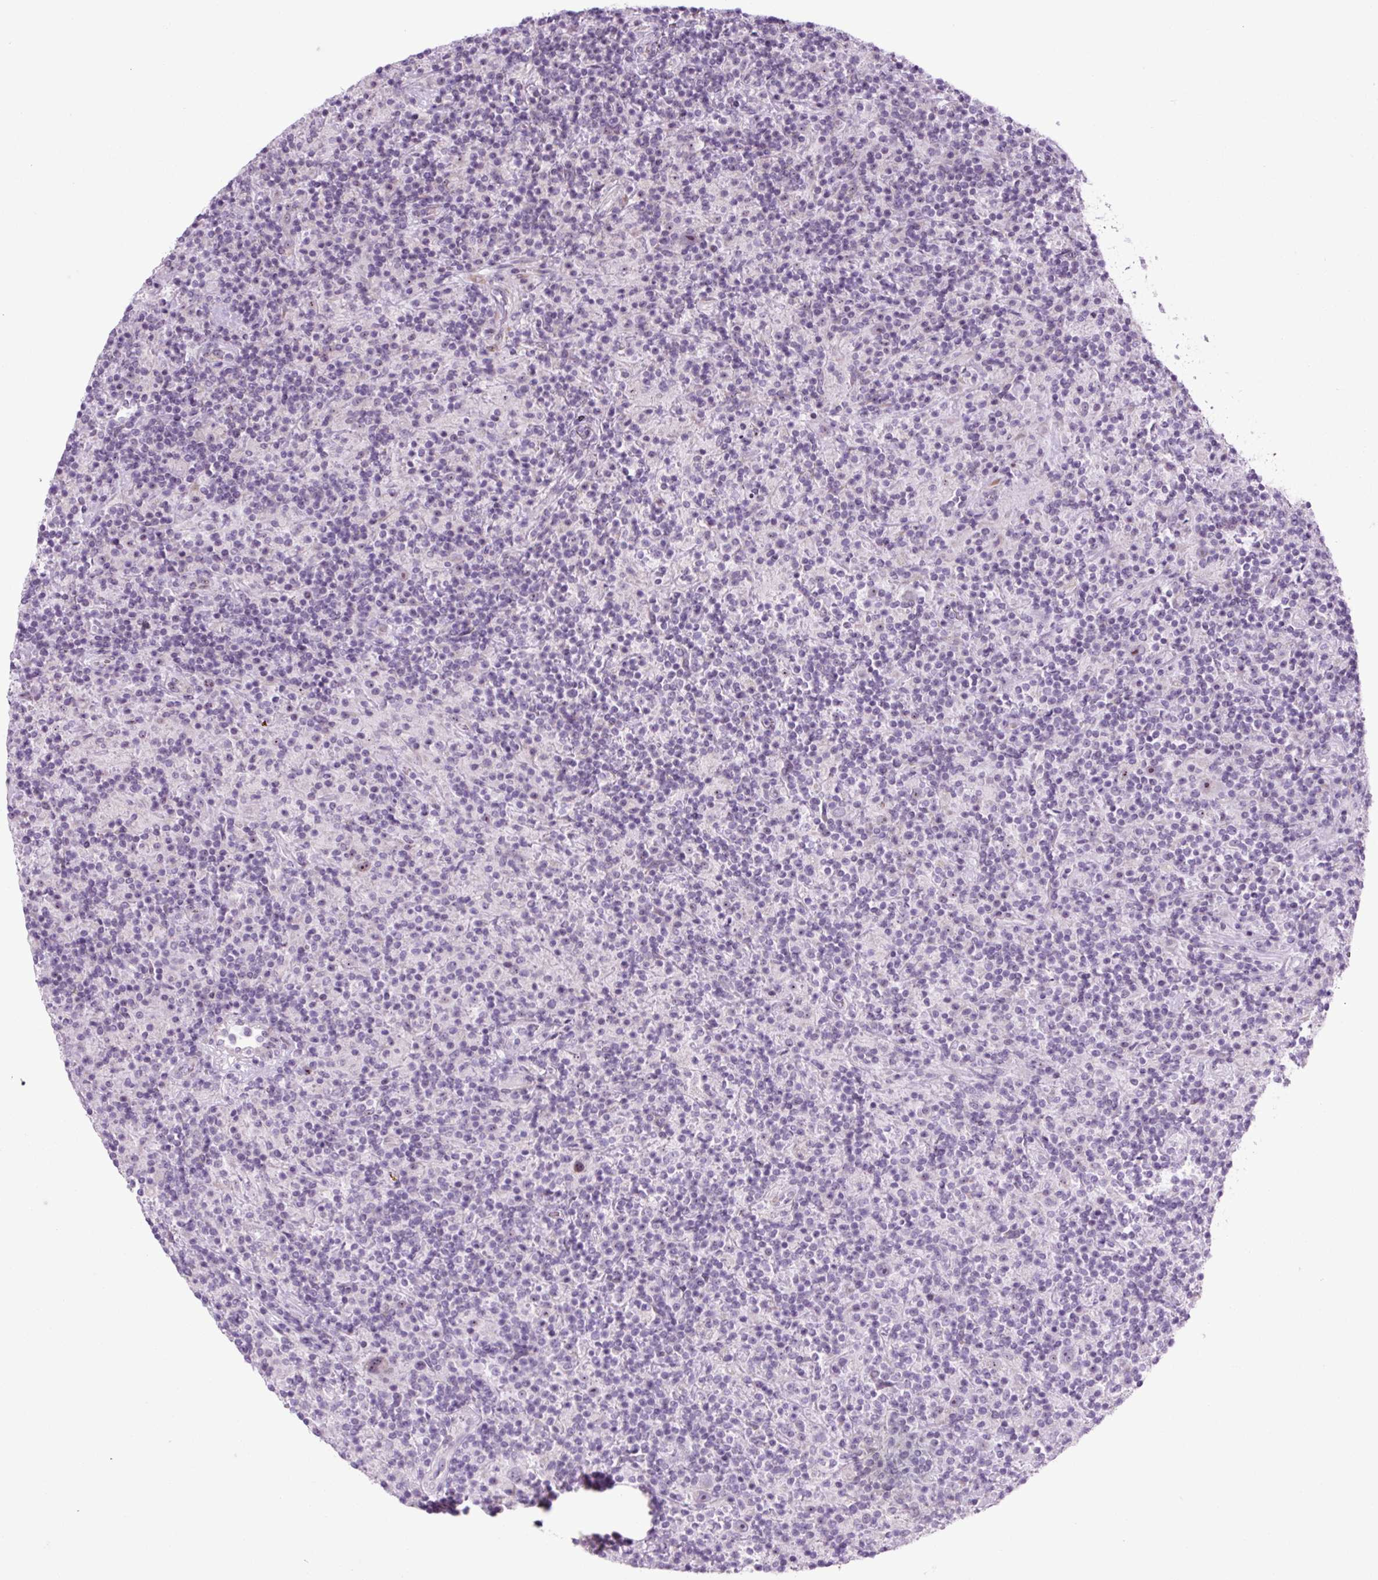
{"staining": {"intensity": "negative", "quantity": "none", "location": "none"}, "tissue": "lymphoma", "cell_type": "Tumor cells", "image_type": "cancer", "snomed": [{"axis": "morphology", "description": "Hodgkin's disease, NOS"}, {"axis": "topography", "description": "Lymph node"}], "caption": "Human Hodgkin's disease stained for a protein using IHC reveals no positivity in tumor cells.", "gene": "RRS1", "patient": {"sex": "male", "age": 70}}